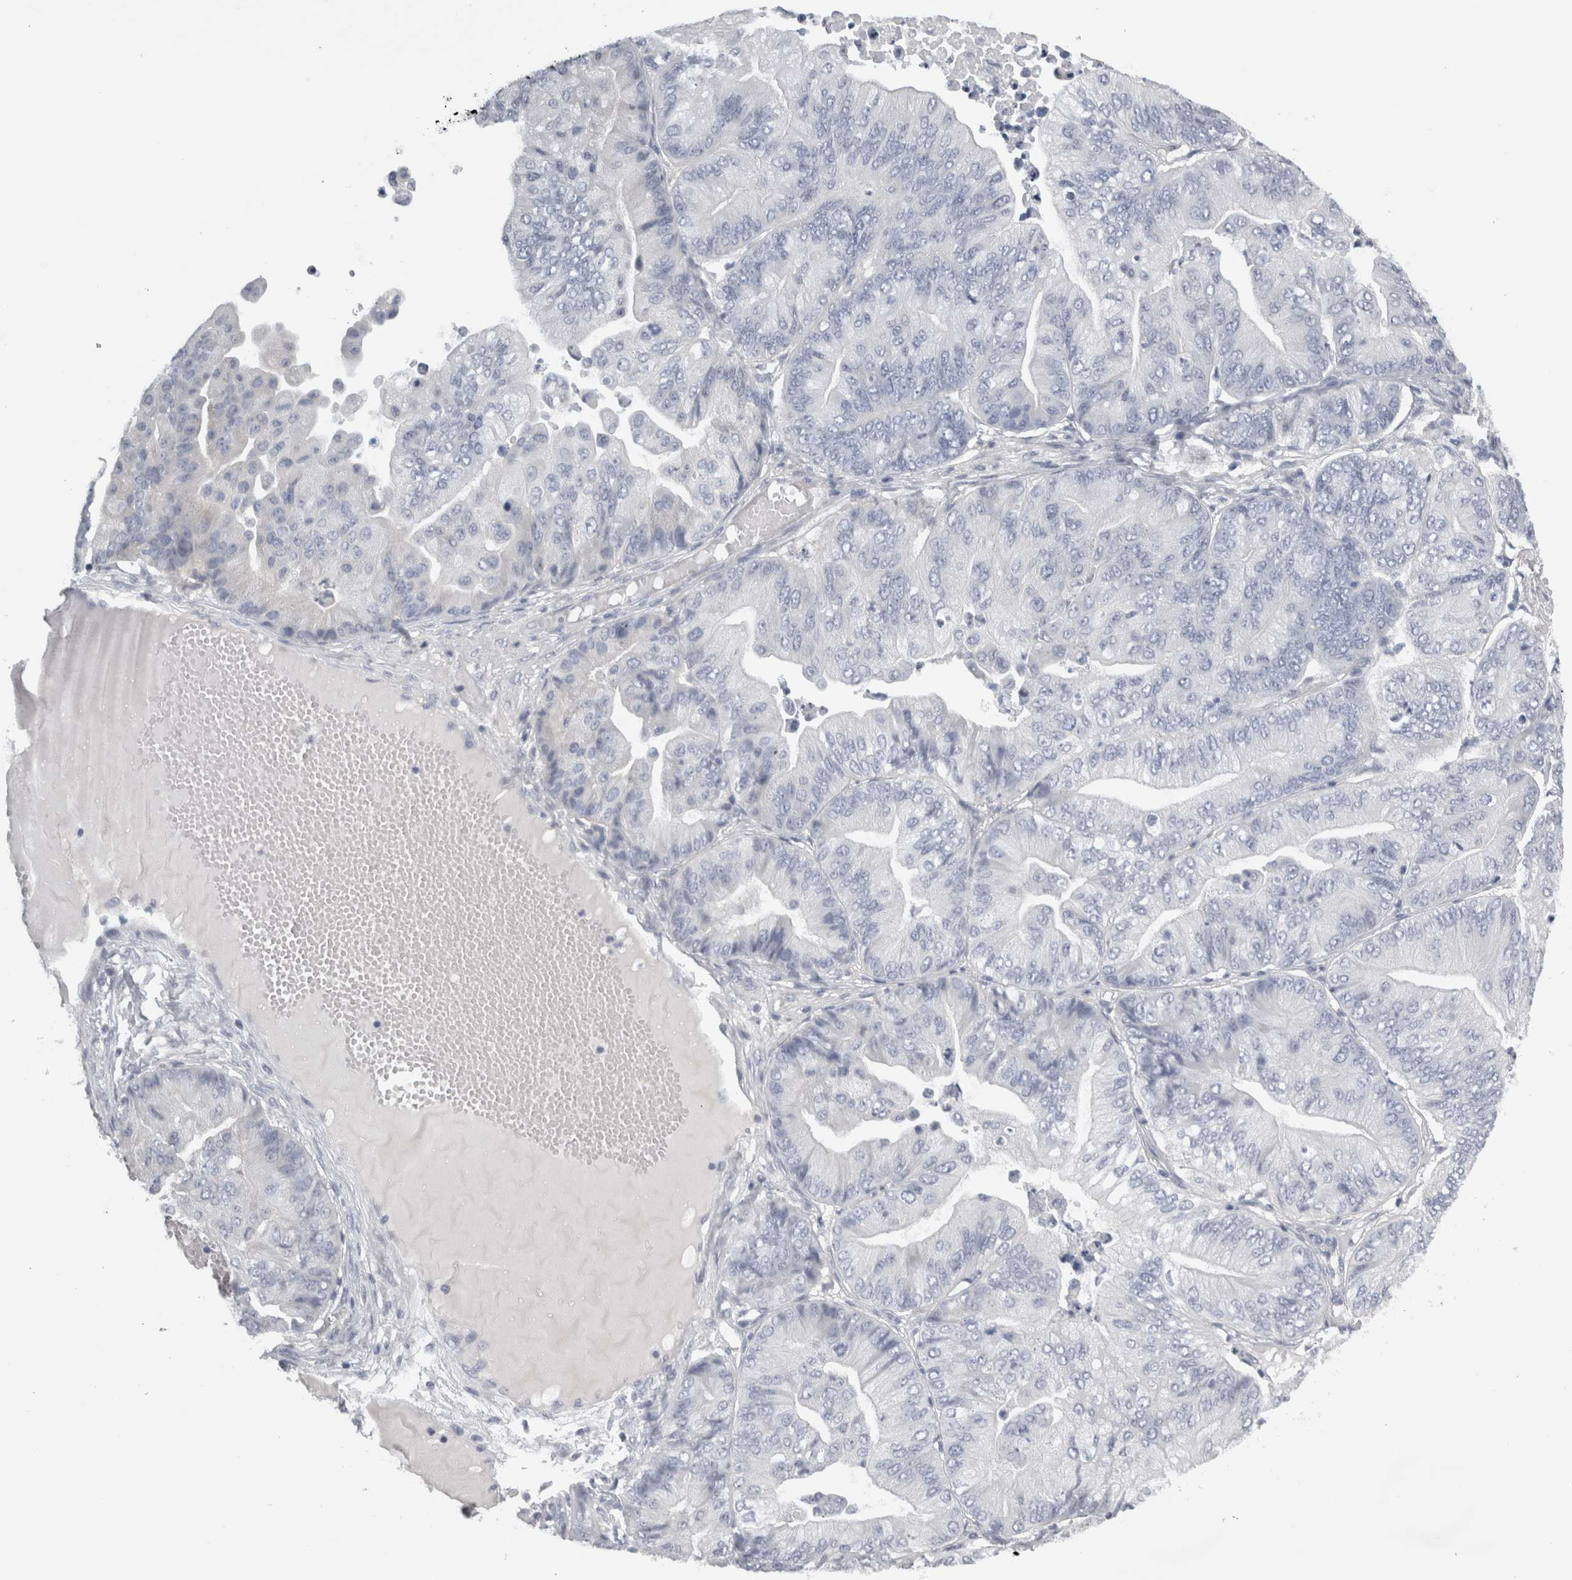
{"staining": {"intensity": "negative", "quantity": "none", "location": "none"}, "tissue": "ovarian cancer", "cell_type": "Tumor cells", "image_type": "cancer", "snomed": [{"axis": "morphology", "description": "Cystadenocarcinoma, mucinous, NOS"}, {"axis": "topography", "description": "Ovary"}], "caption": "This image is of ovarian mucinous cystadenocarcinoma stained with immunohistochemistry to label a protein in brown with the nuclei are counter-stained blue. There is no positivity in tumor cells. Nuclei are stained in blue.", "gene": "TCAP", "patient": {"sex": "female", "age": 61}}